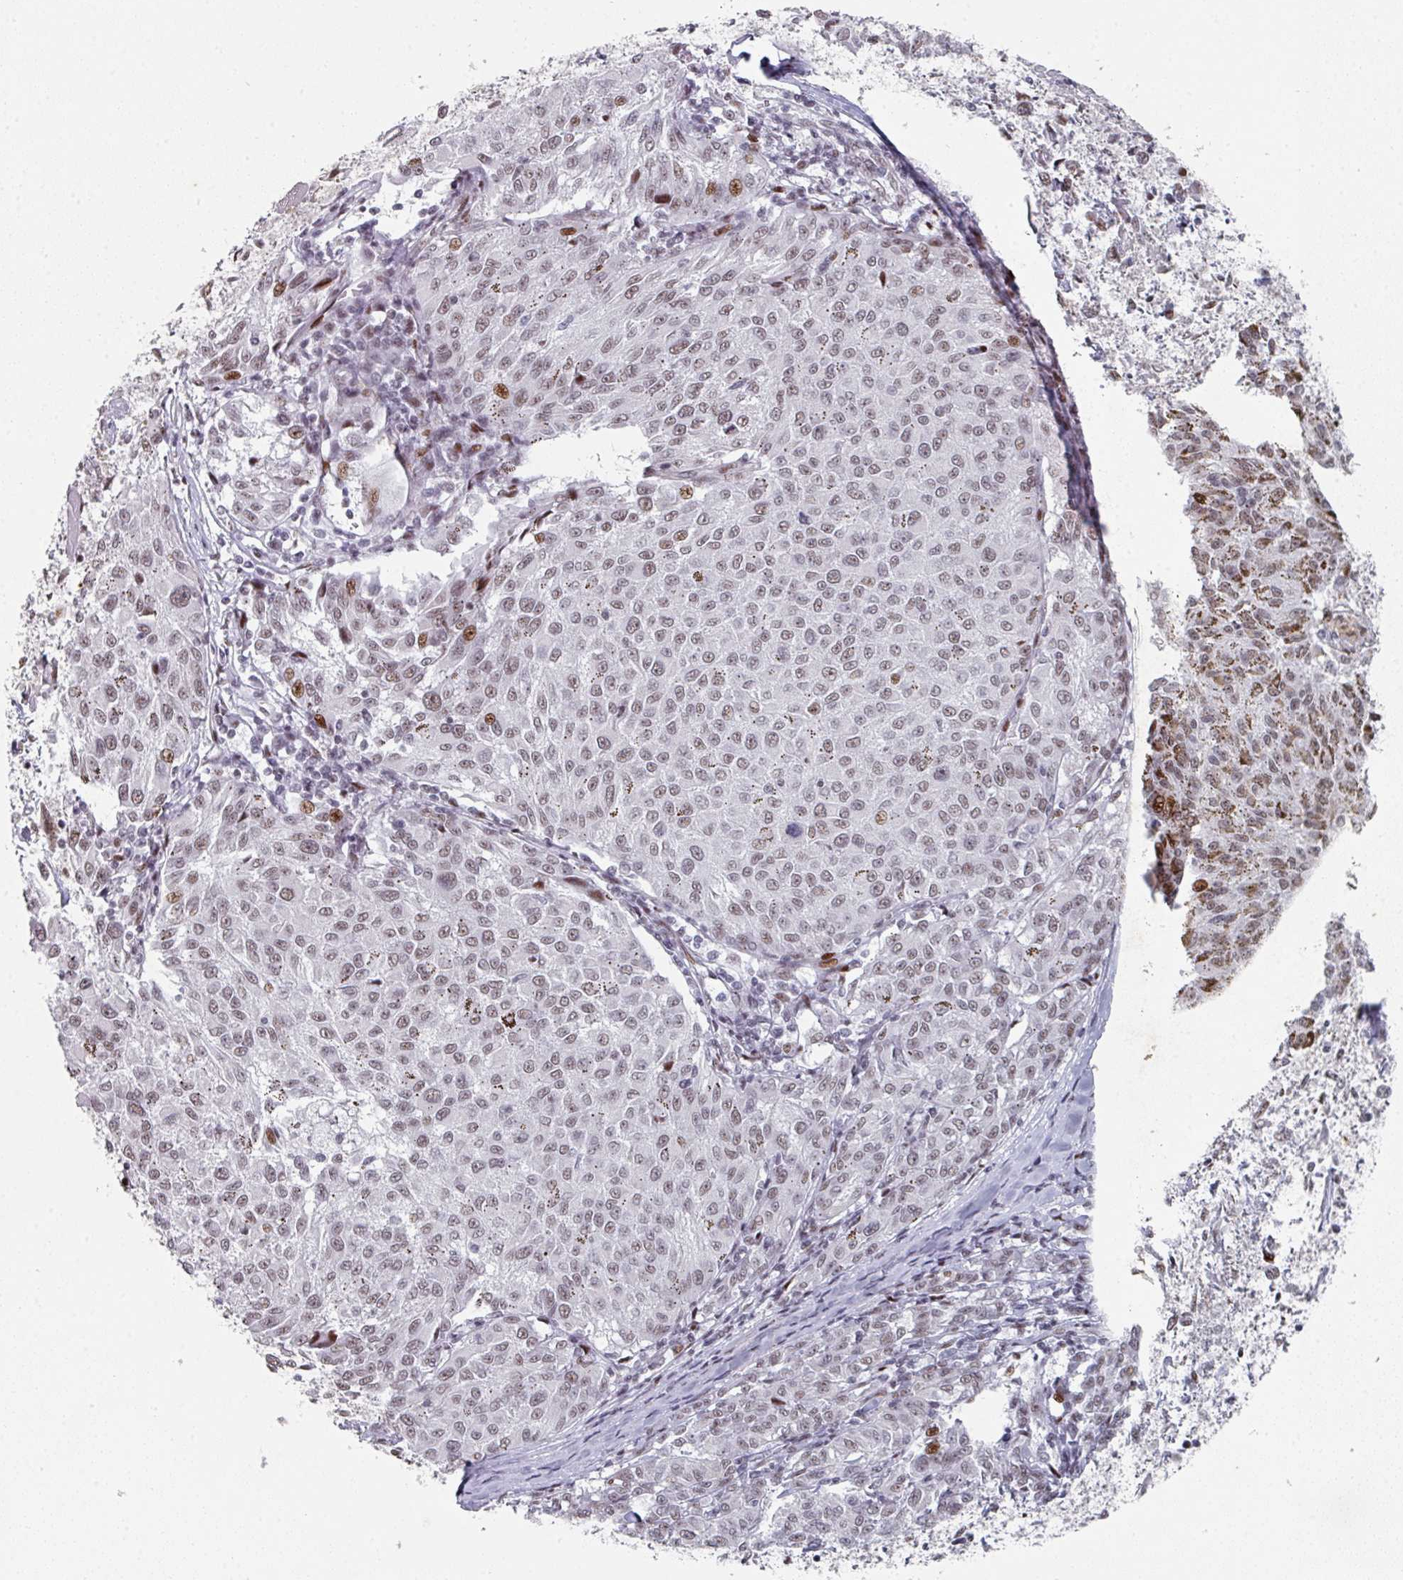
{"staining": {"intensity": "moderate", "quantity": "25%-75%", "location": "nuclear"}, "tissue": "melanoma", "cell_type": "Tumor cells", "image_type": "cancer", "snomed": [{"axis": "morphology", "description": "Malignant melanoma, NOS"}, {"axis": "topography", "description": "Skin"}], "caption": "Immunohistochemistry (IHC) photomicrograph of human melanoma stained for a protein (brown), which reveals medium levels of moderate nuclear staining in approximately 25%-75% of tumor cells.", "gene": "SF3B5", "patient": {"sex": "female", "age": 72}}